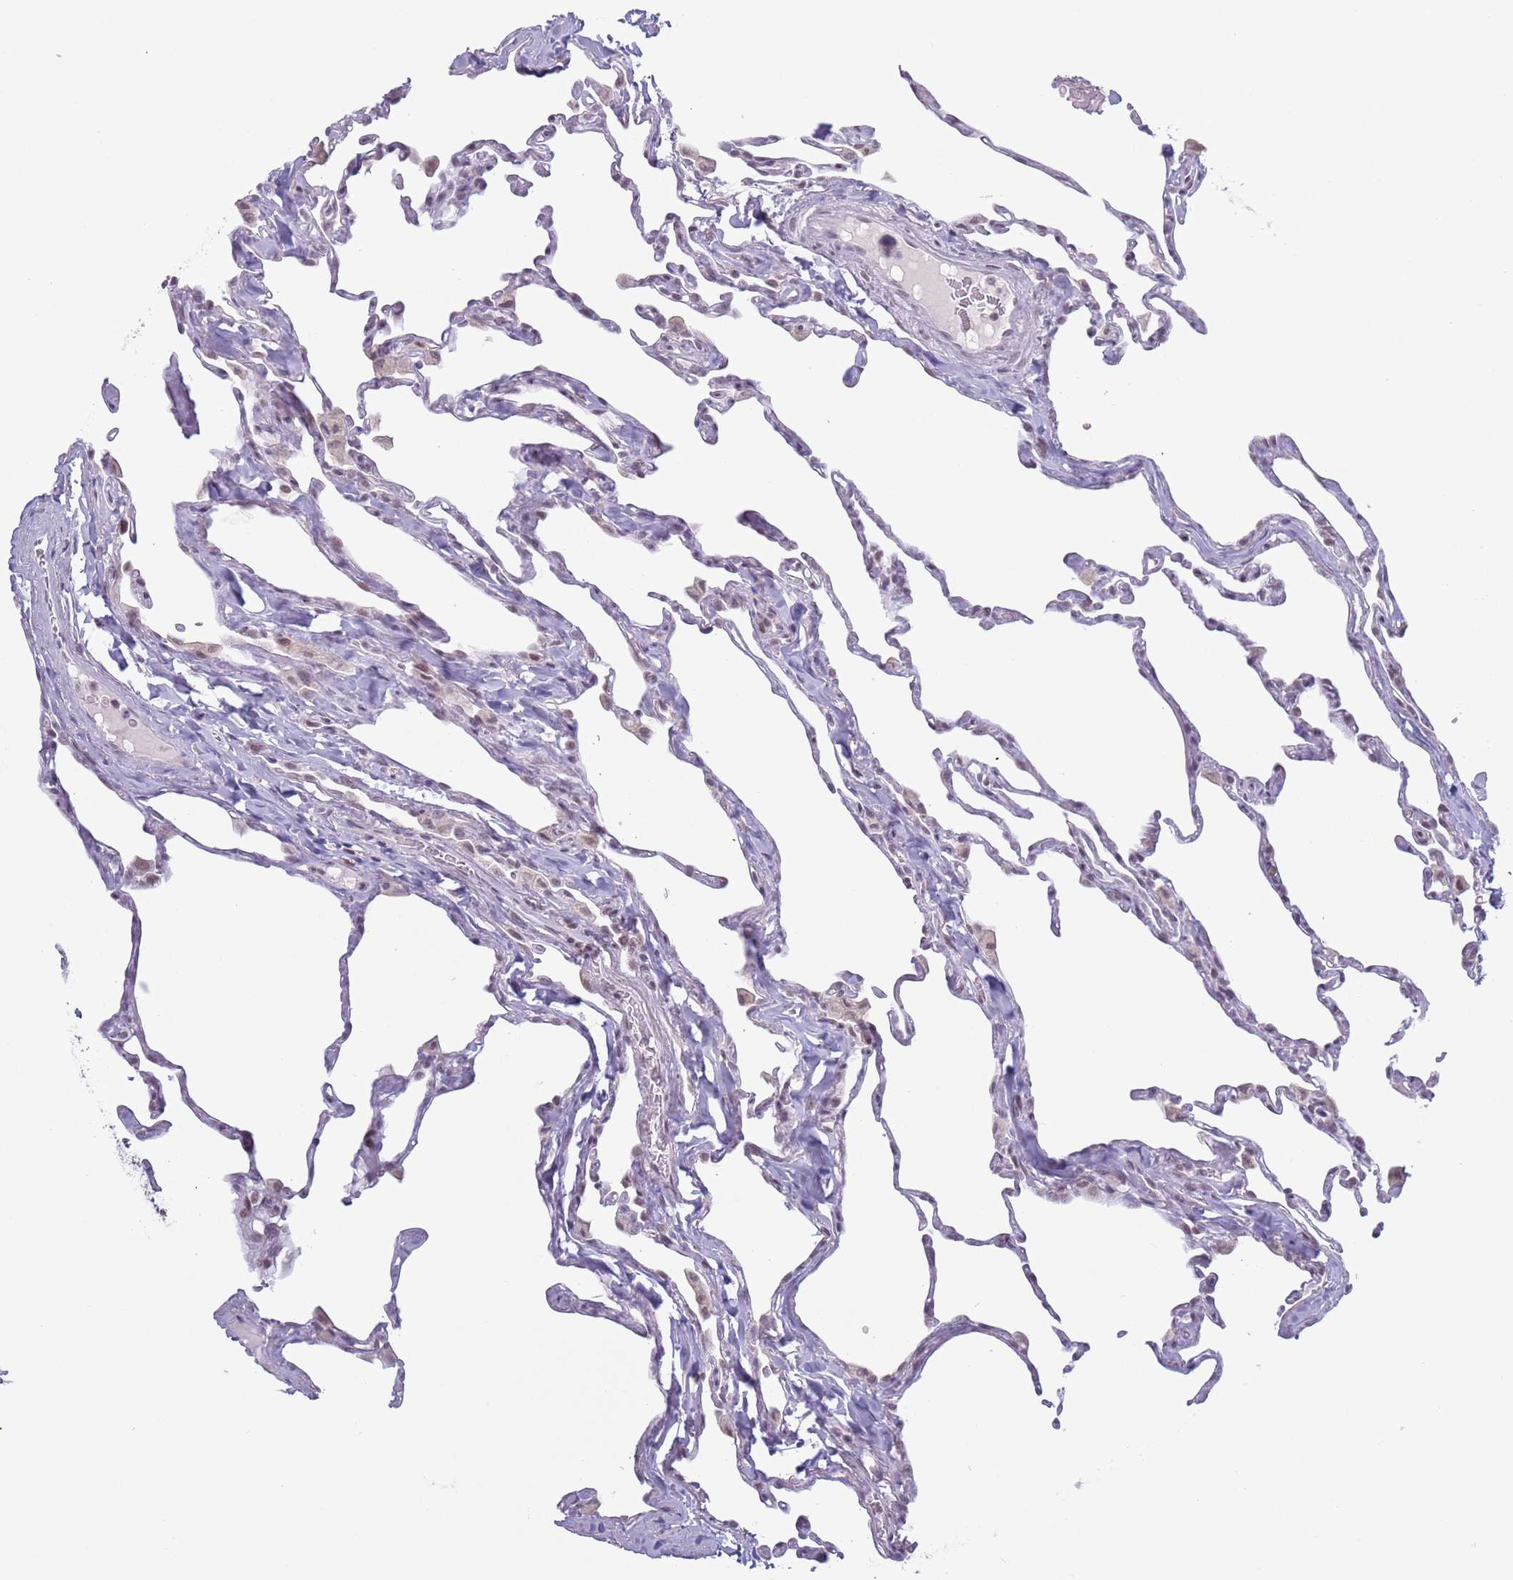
{"staining": {"intensity": "weak", "quantity": "<25%", "location": "nuclear"}, "tissue": "lung", "cell_type": "Alveolar cells", "image_type": "normal", "snomed": [{"axis": "morphology", "description": "Normal tissue, NOS"}, {"axis": "topography", "description": "Lung"}], "caption": "The micrograph shows no staining of alveolar cells in benign lung. (DAB (3,3'-diaminobenzidine) IHC, high magnification).", "gene": "MRPL34", "patient": {"sex": "male", "age": 65}}